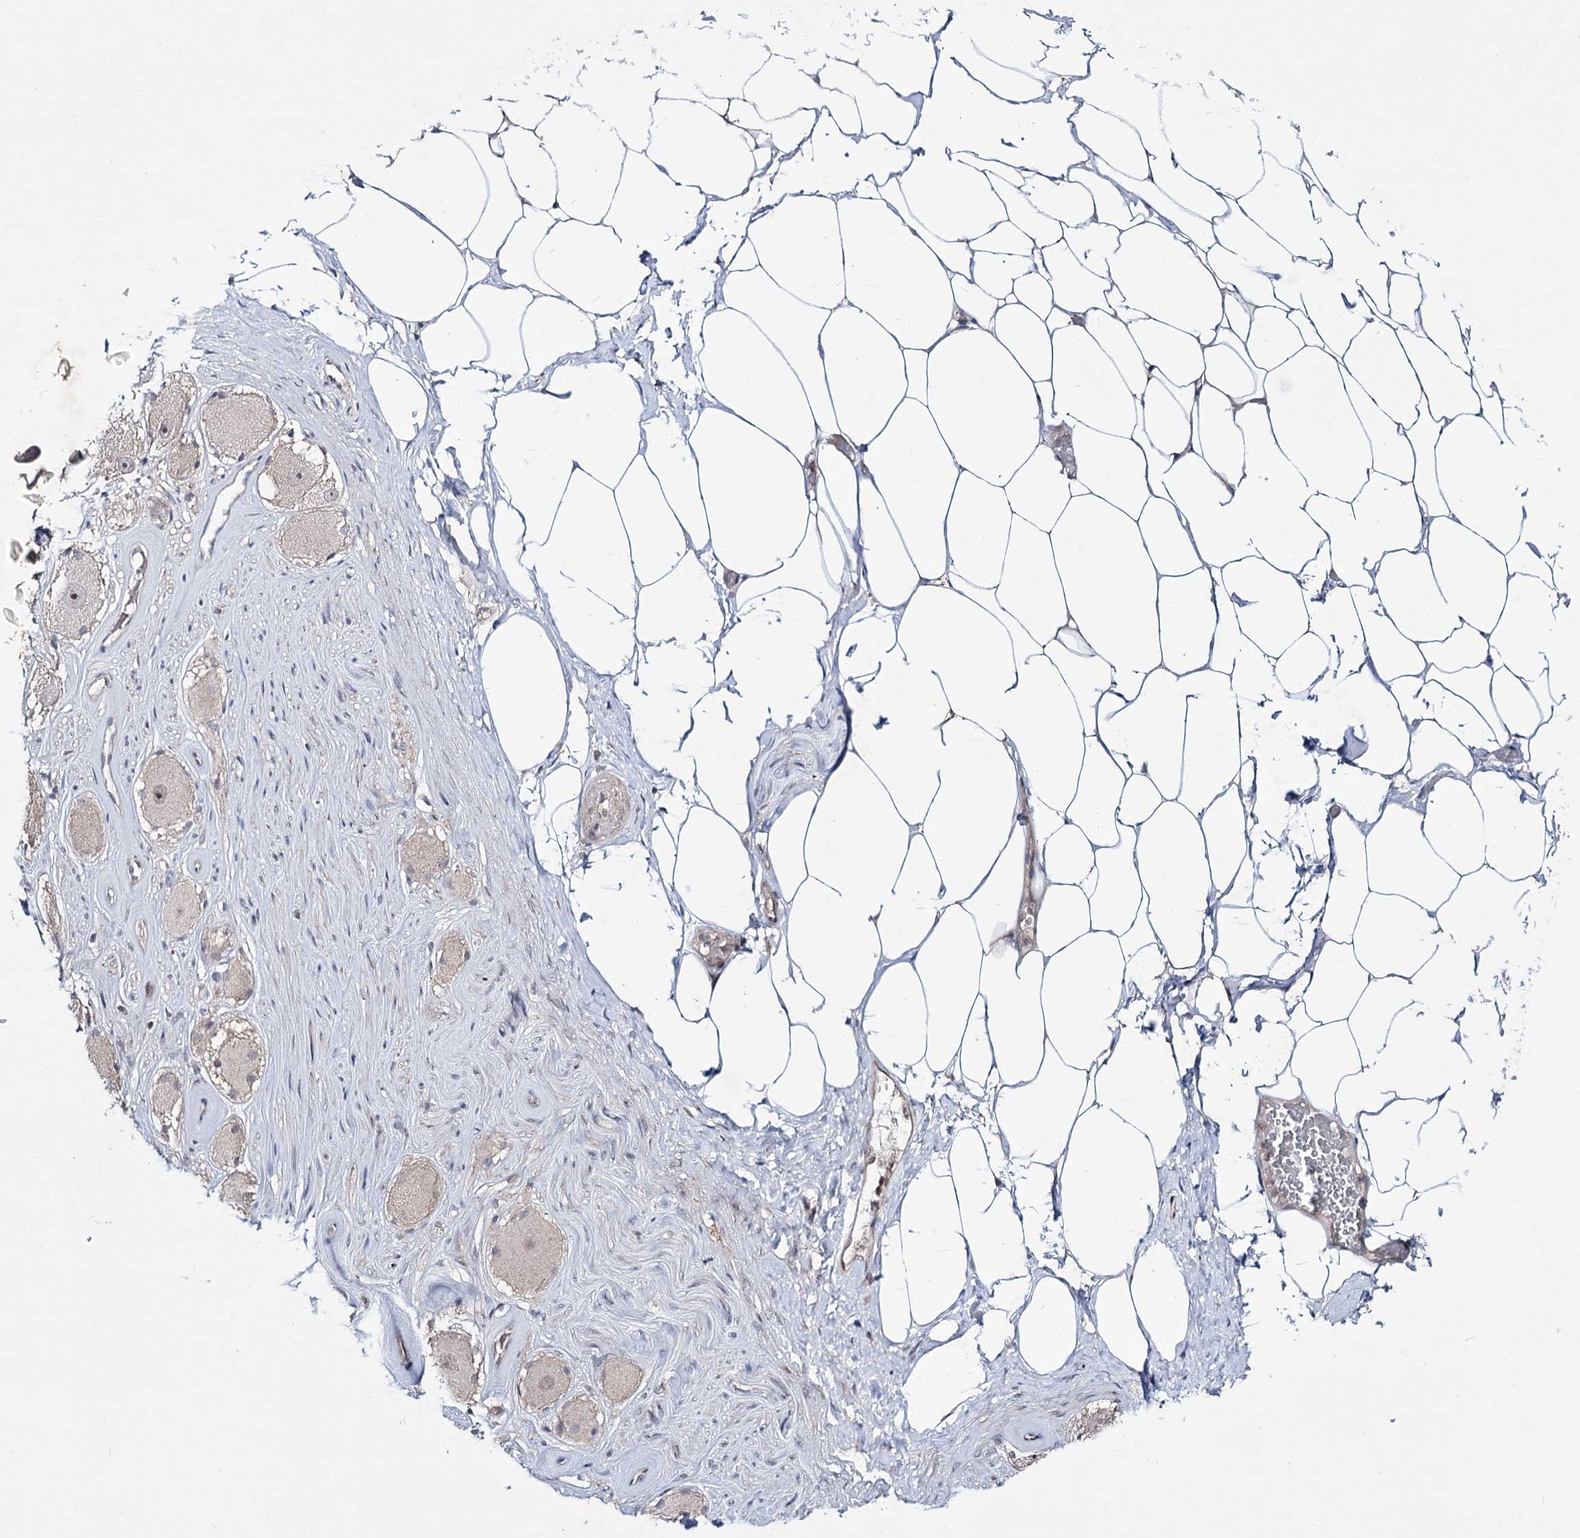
{"staining": {"intensity": "negative", "quantity": "none", "location": "none"}, "tissue": "adipose tissue", "cell_type": "Adipocytes", "image_type": "normal", "snomed": [{"axis": "morphology", "description": "Normal tissue, NOS"}, {"axis": "morphology", "description": "Adenocarcinoma, Low grade"}, {"axis": "topography", "description": "Prostate"}, {"axis": "topography", "description": "Peripheral nerve tissue"}], "caption": "The image shows no staining of adipocytes in normal adipose tissue. (DAB (3,3'-diaminobenzidine) IHC, high magnification).", "gene": "HOXC11", "patient": {"sex": "male", "age": 63}}